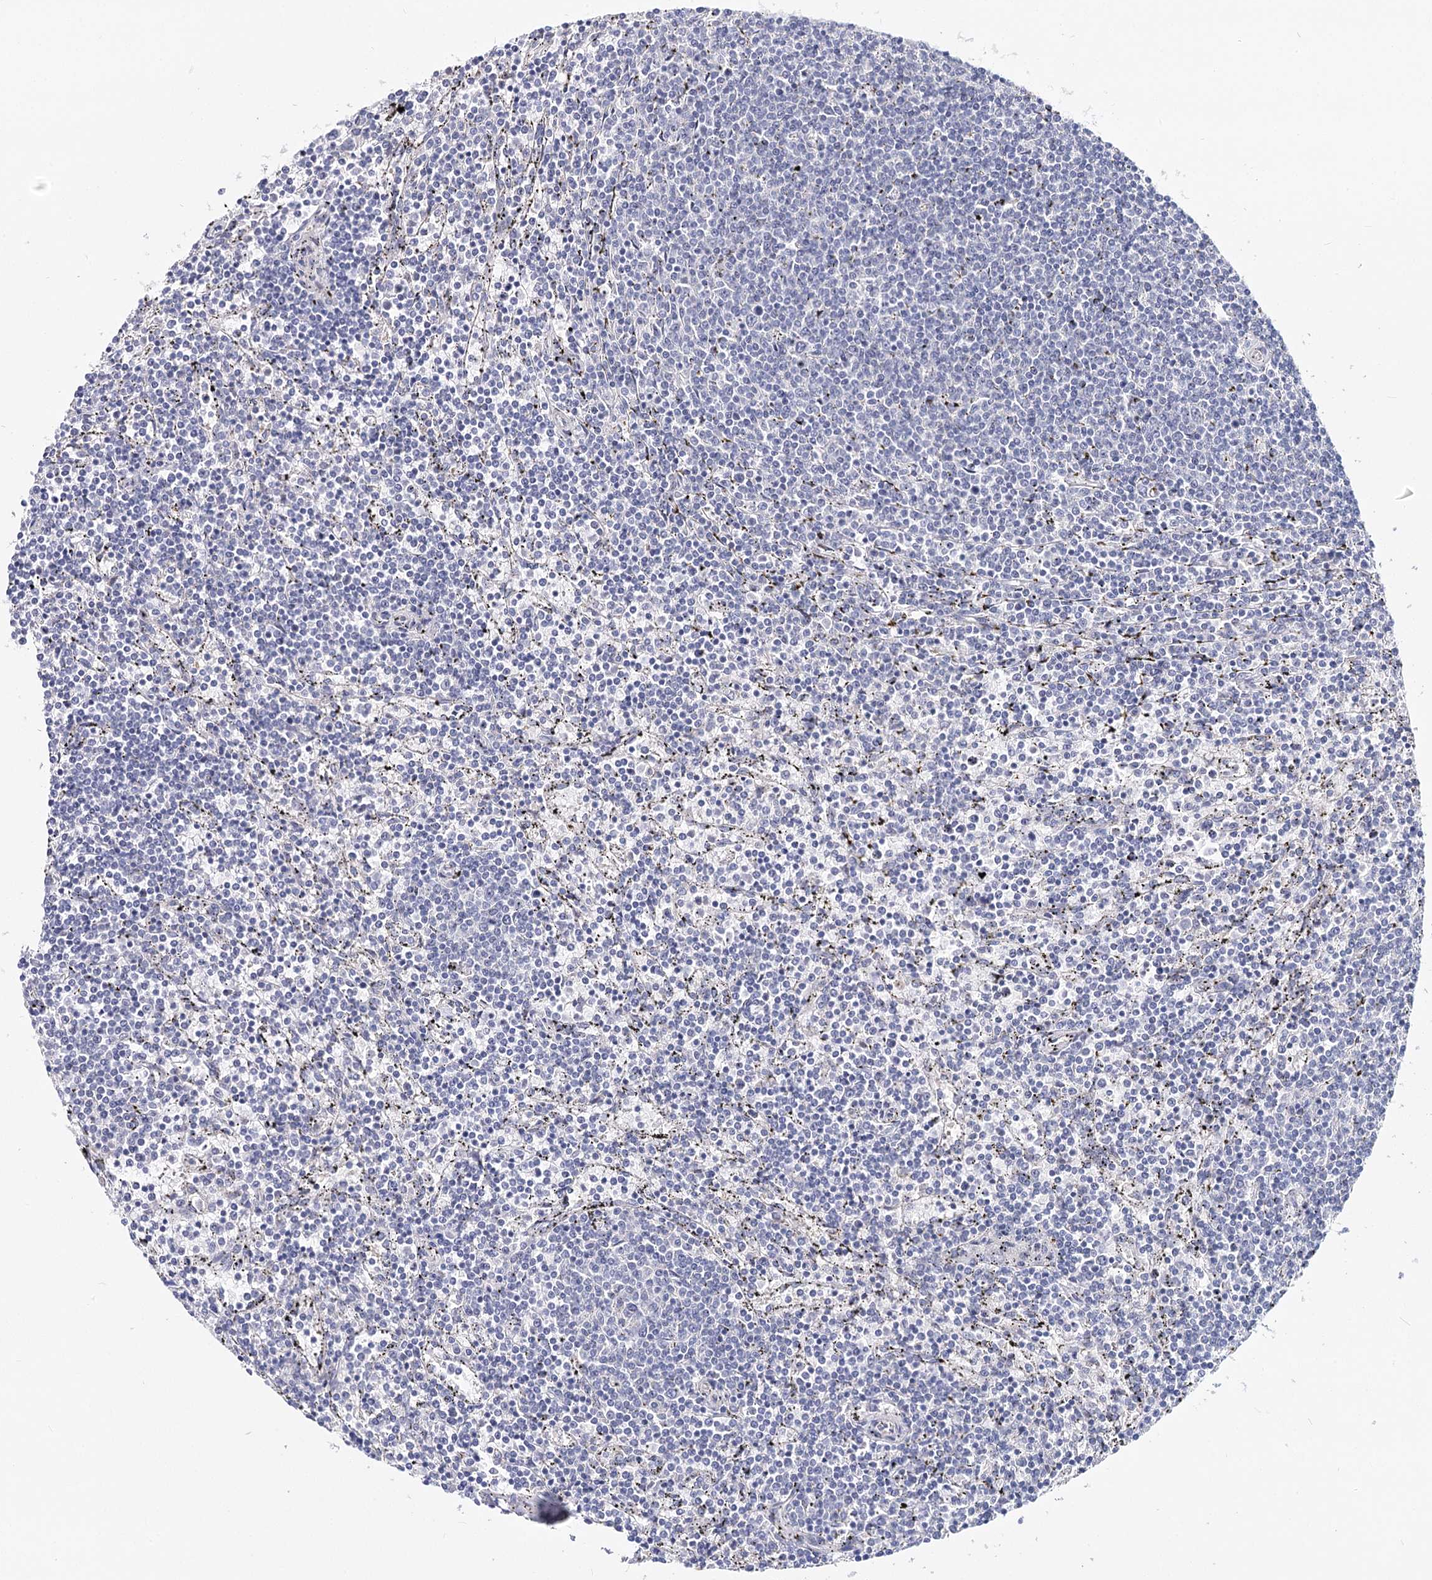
{"staining": {"intensity": "negative", "quantity": "none", "location": "none"}, "tissue": "lymphoma", "cell_type": "Tumor cells", "image_type": "cancer", "snomed": [{"axis": "morphology", "description": "Malignant lymphoma, non-Hodgkin's type, Low grade"}, {"axis": "topography", "description": "Spleen"}], "caption": "DAB (3,3'-diaminobenzidine) immunohistochemical staining of human malignant lymphoma, non-Hodgkin's type (low-grade) reveals no significant positivity in tumor cells.", "gene": "TEX12", "patient": {"sex": "female", "age": 50}}